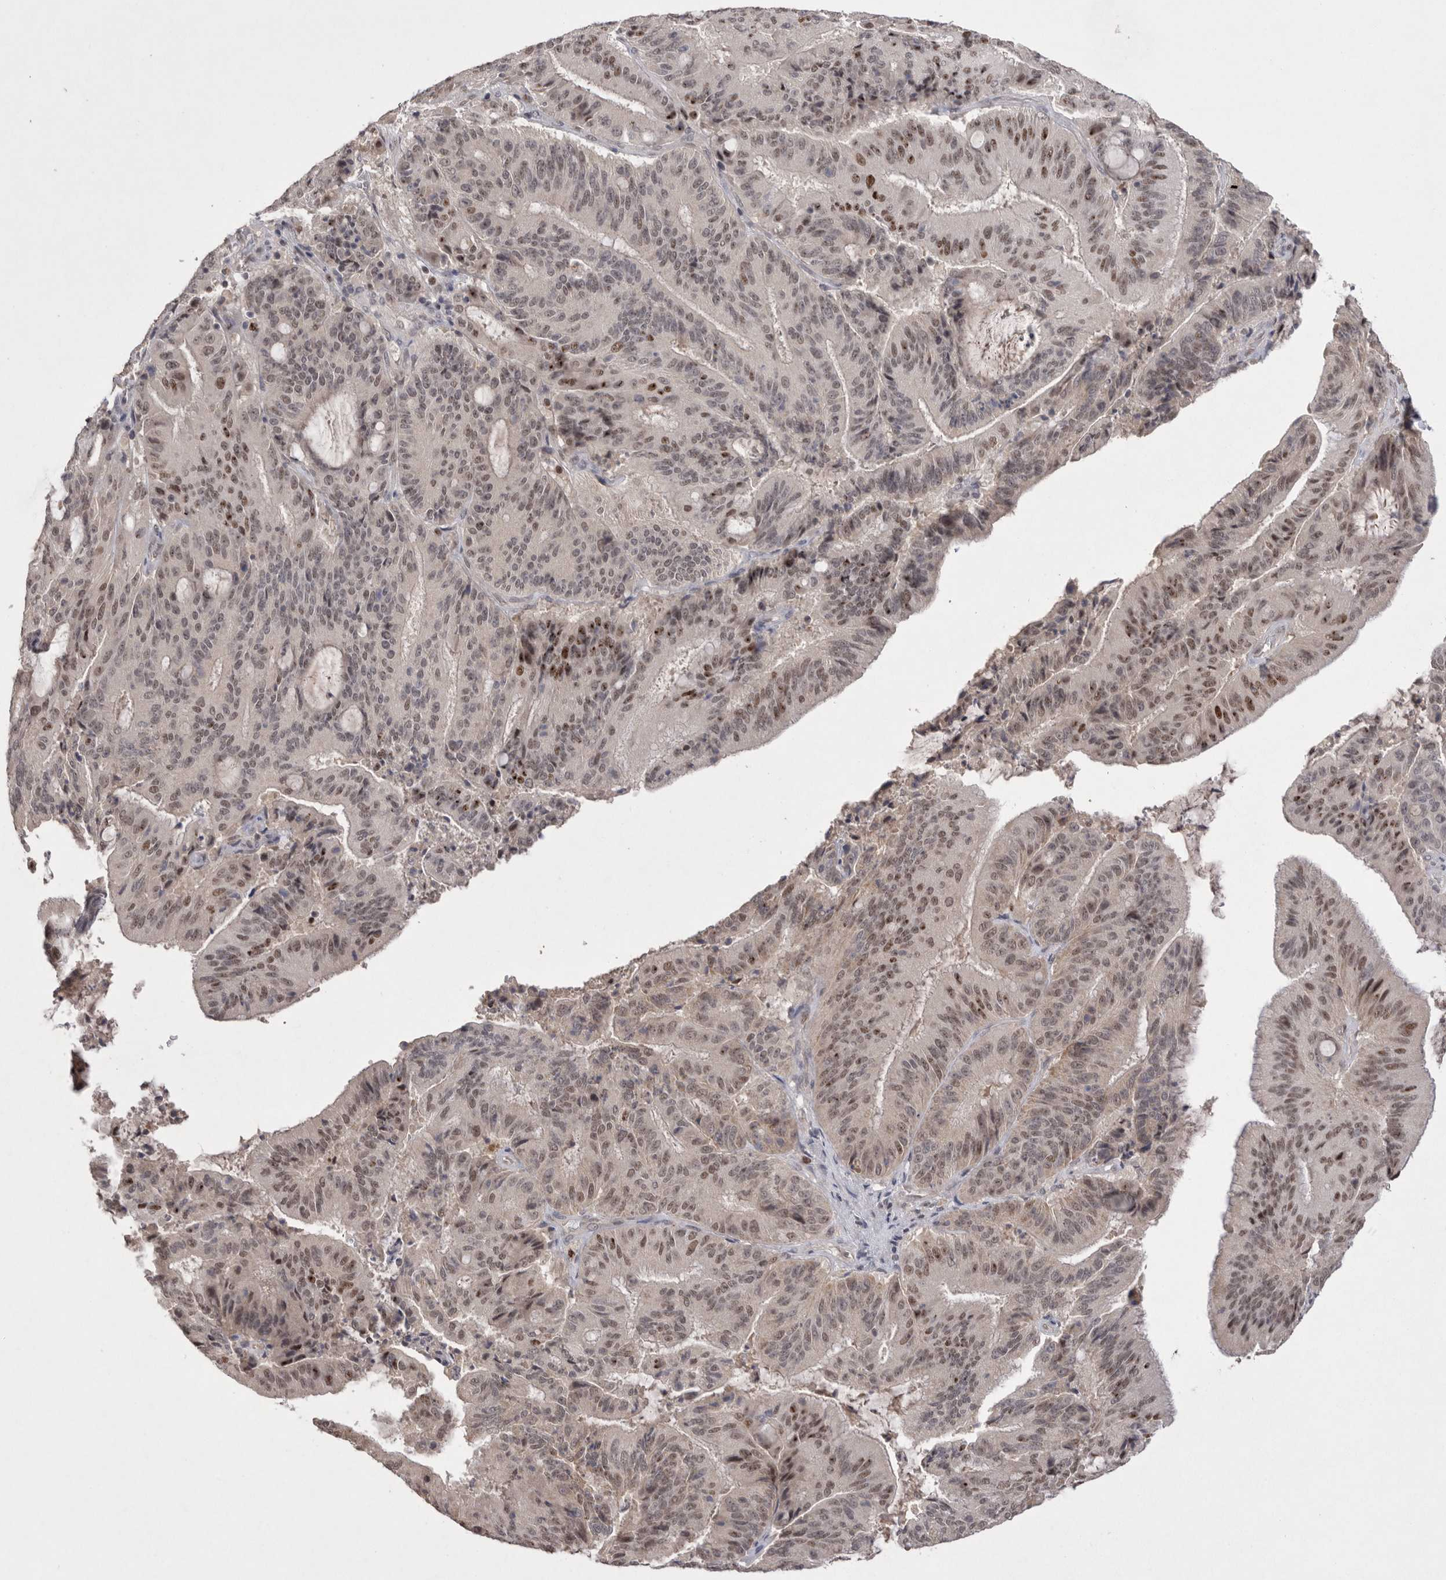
{"staining": {"intensity": "moderate", "quantity": ">75%", "location": "nuclear"}, "tissue": "liver cancer", "cell_type": "Tumor cells", "image_type": "cancer", "snomed": [{"axis": "morphology", "description": "Normal tissue, NOS"}, {"axis": "morphology", "description": "Cholangiocarcinoma"}, {"axis": "topography", "description": "Liver"}, {"axis": "topography", "description": "Peripheral nerve tissue"}], "caption": "Tumor cells exhibit medium levels of moderate nuclear positivity in approximately >75% of cells in cholangiocarcinoma (liver). (DAB = brown stain, brightfield microscopy at high magnification).", "gene": "HUS1", "patient": {"sex": "female", "age": 73}}